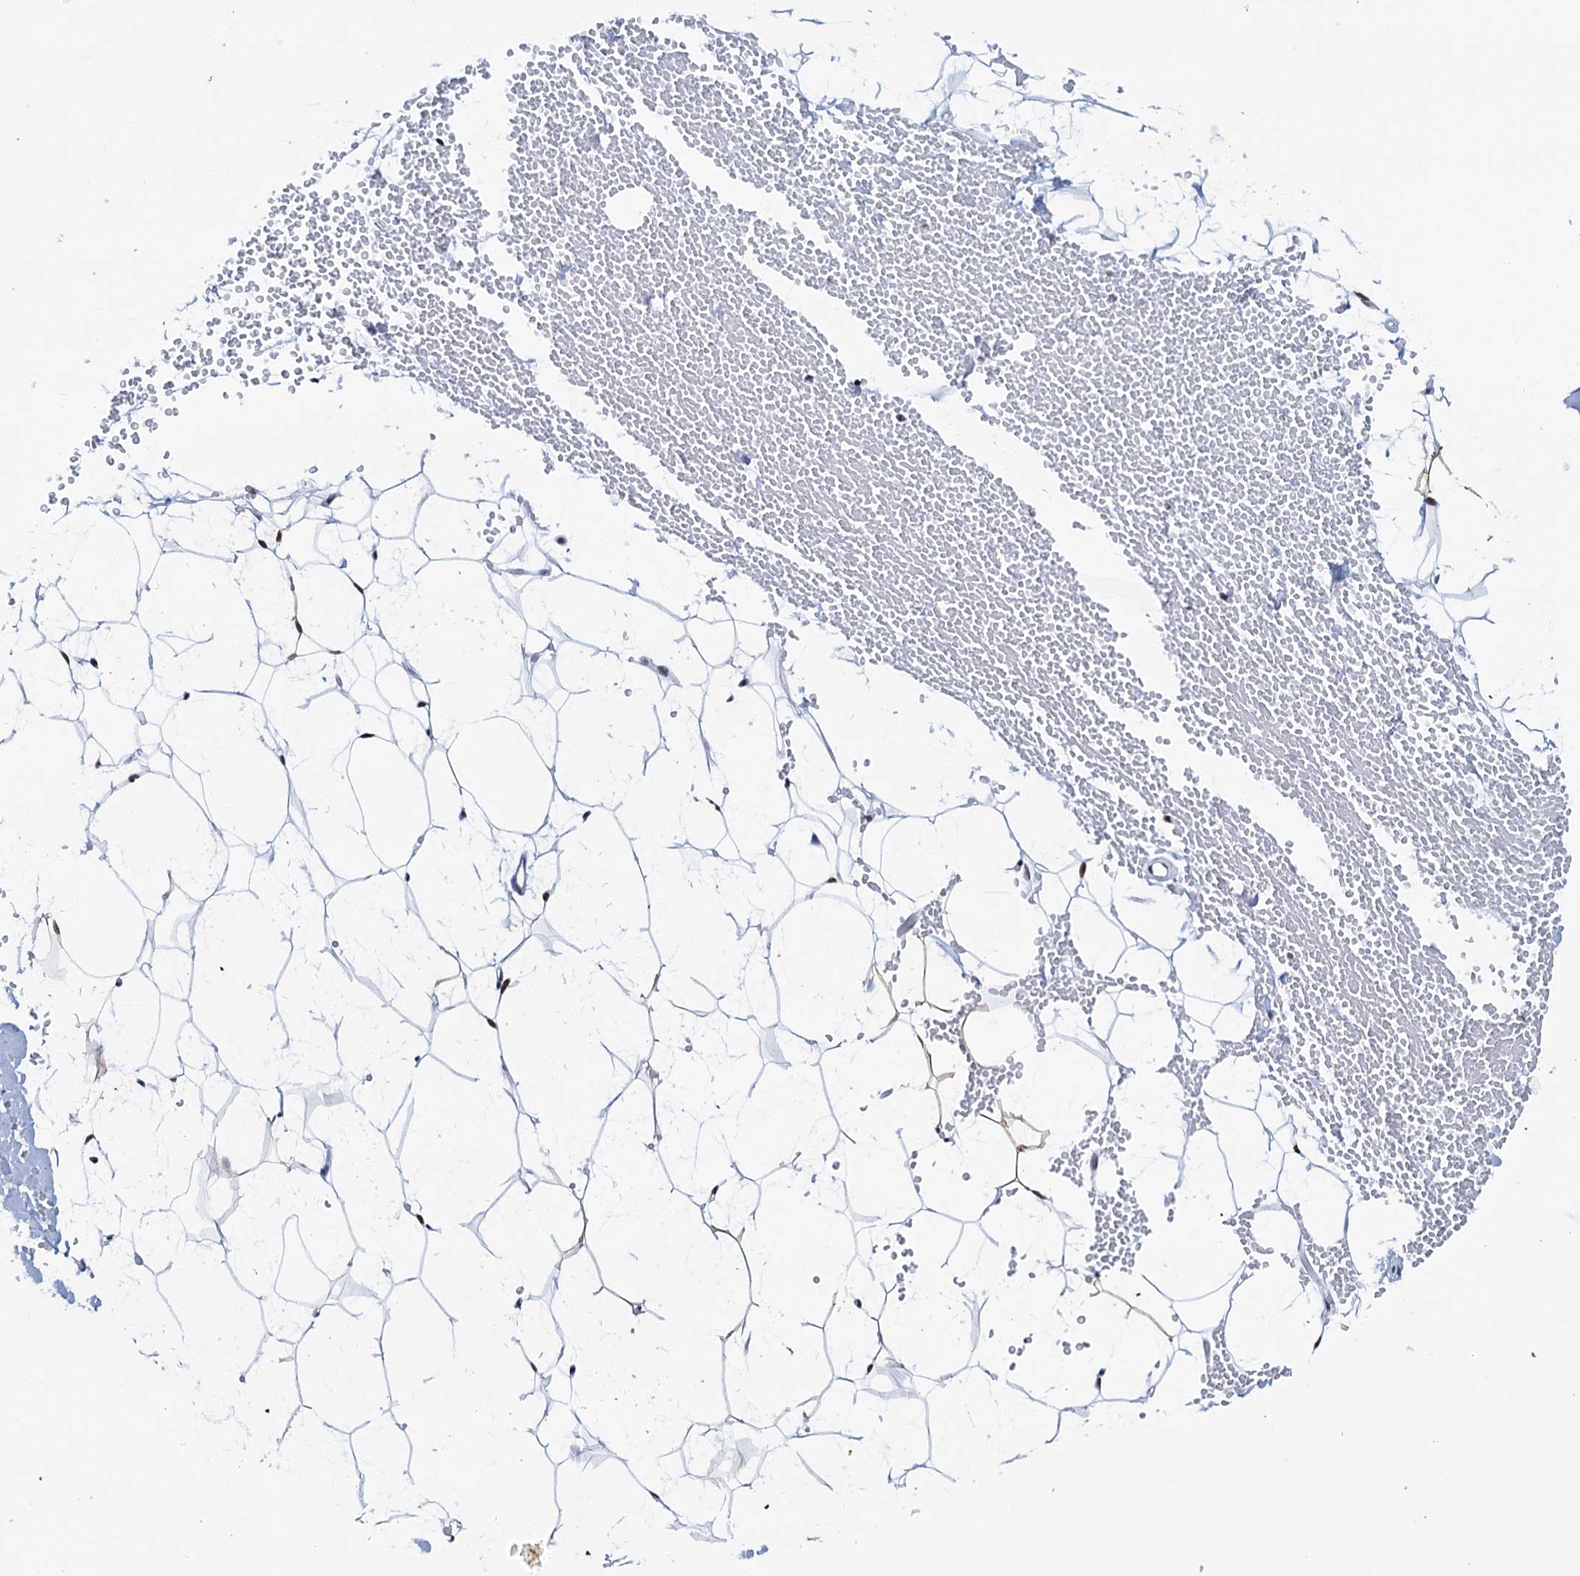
{"staining": {"intensity": "strong", "quantity": ">75%", "location": "nuclear"}, "tissue": "adipose tissue", "cell_type": "Adipocytes", "image_type": "normal", "snomed": [{"axis": "morphology", "description": "Normal tissue, NOS"}, {"axis": "topography", "description": "Breast"}], "caption": "High-power microscopy captured an IHC micrograph of unremarkable adipose tissue, revealing strong nuclear expression in about >75% of adipocytes. (brown staining indicates protein expression, while blue staining denotes nuclei).", "gene": "SLTM", "patient": {"sex": "female", "age": 23}}